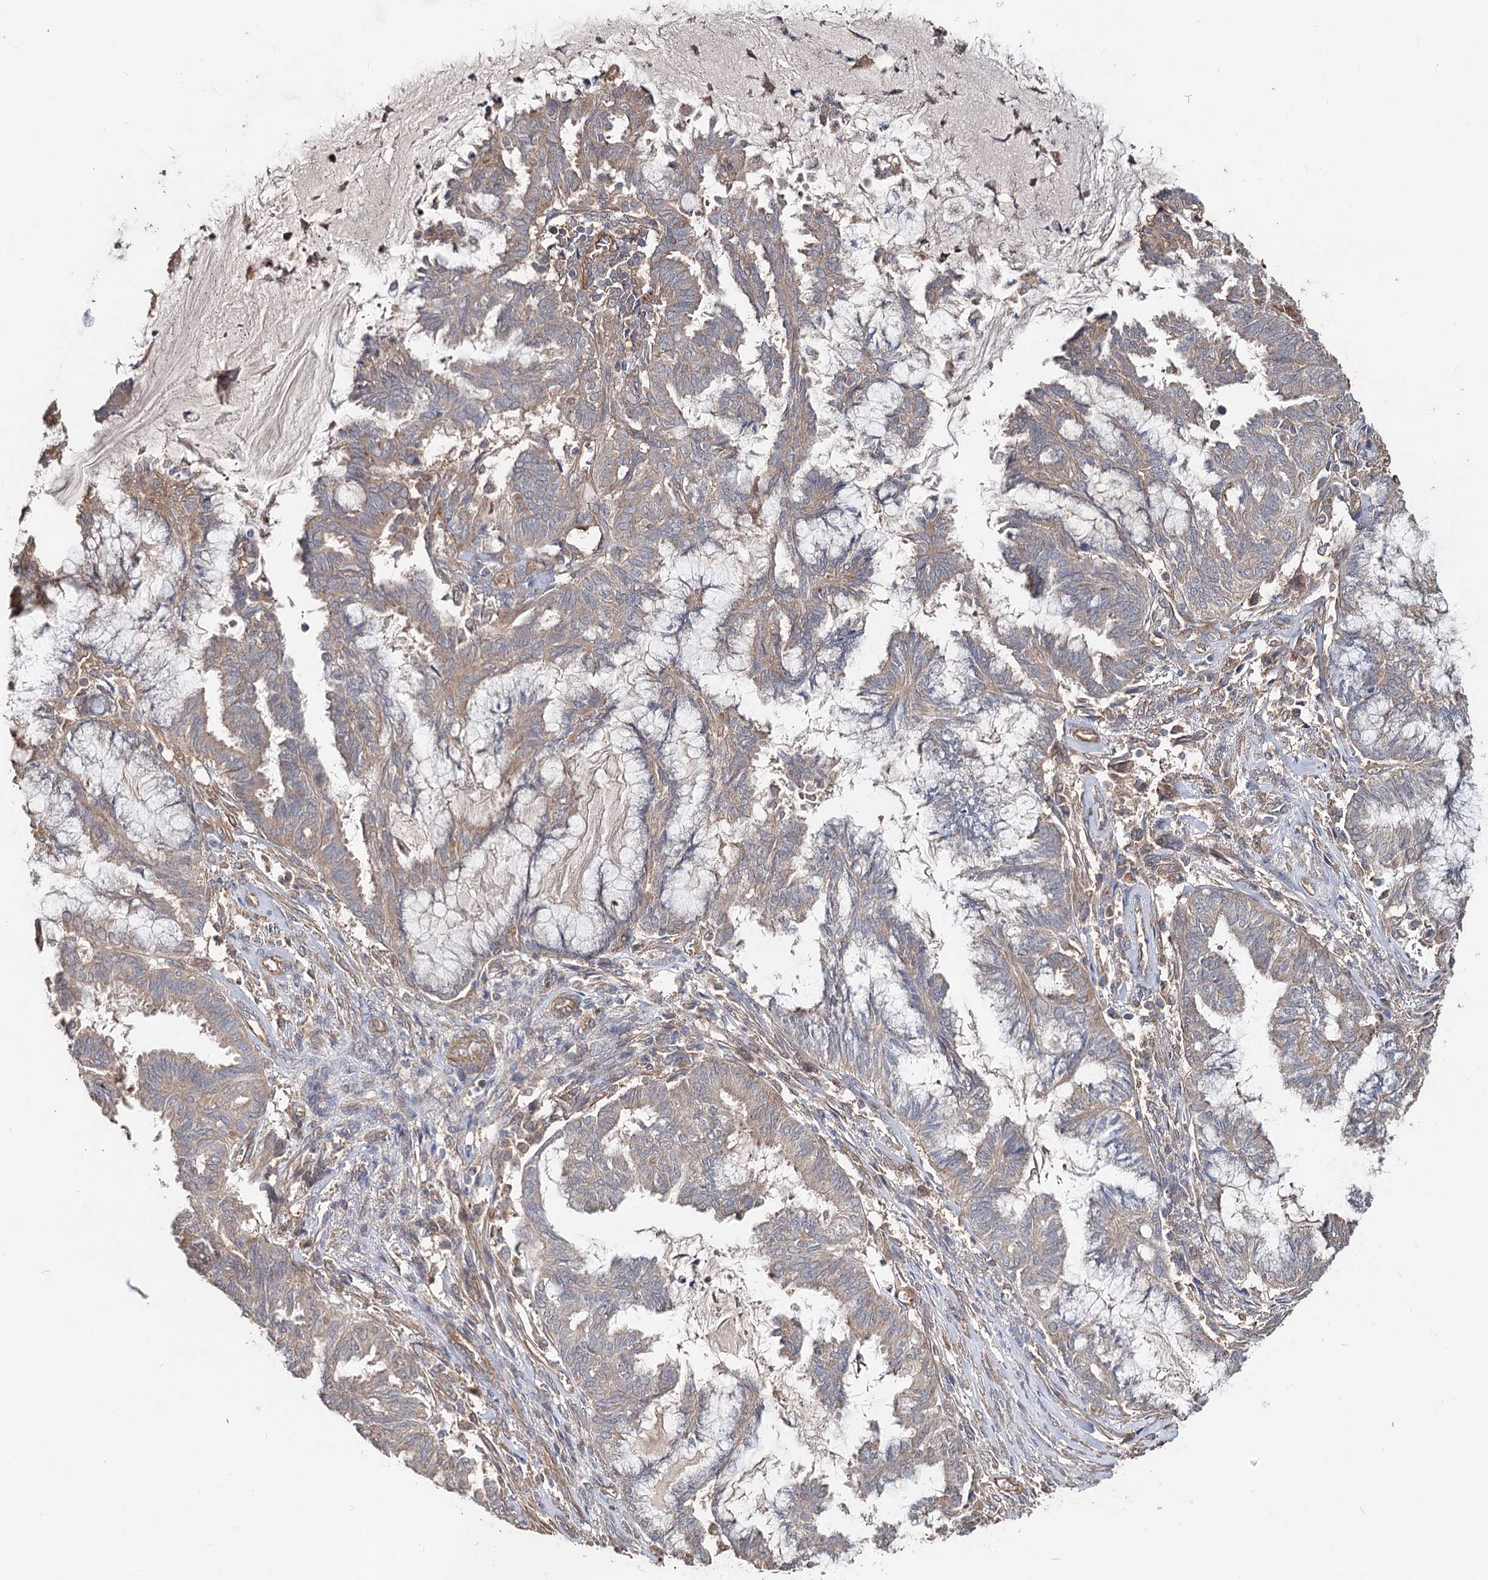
{"staining": {"intensity": "weak", "quantity": "25%-75%", "location": "cytoplasmic/membranous"}, "tissue": "endometrial cancer", "cell_type": "Tumor cells", "image_type": "cancer", "snomed": [{"axis": "morphology", "description": "Adenocarcinoma, NOS"}, {"axis": "topography", "description": "Endometrium"}], "caption": "Approximately 25%-75% of tumor cells in human endometrial cancer show weak cytoplasmic/membranous protein staining as visualized by brown immunohistochemical staining.", "gene": "SPART", "patient": {"sex": "female", "age": 86}}